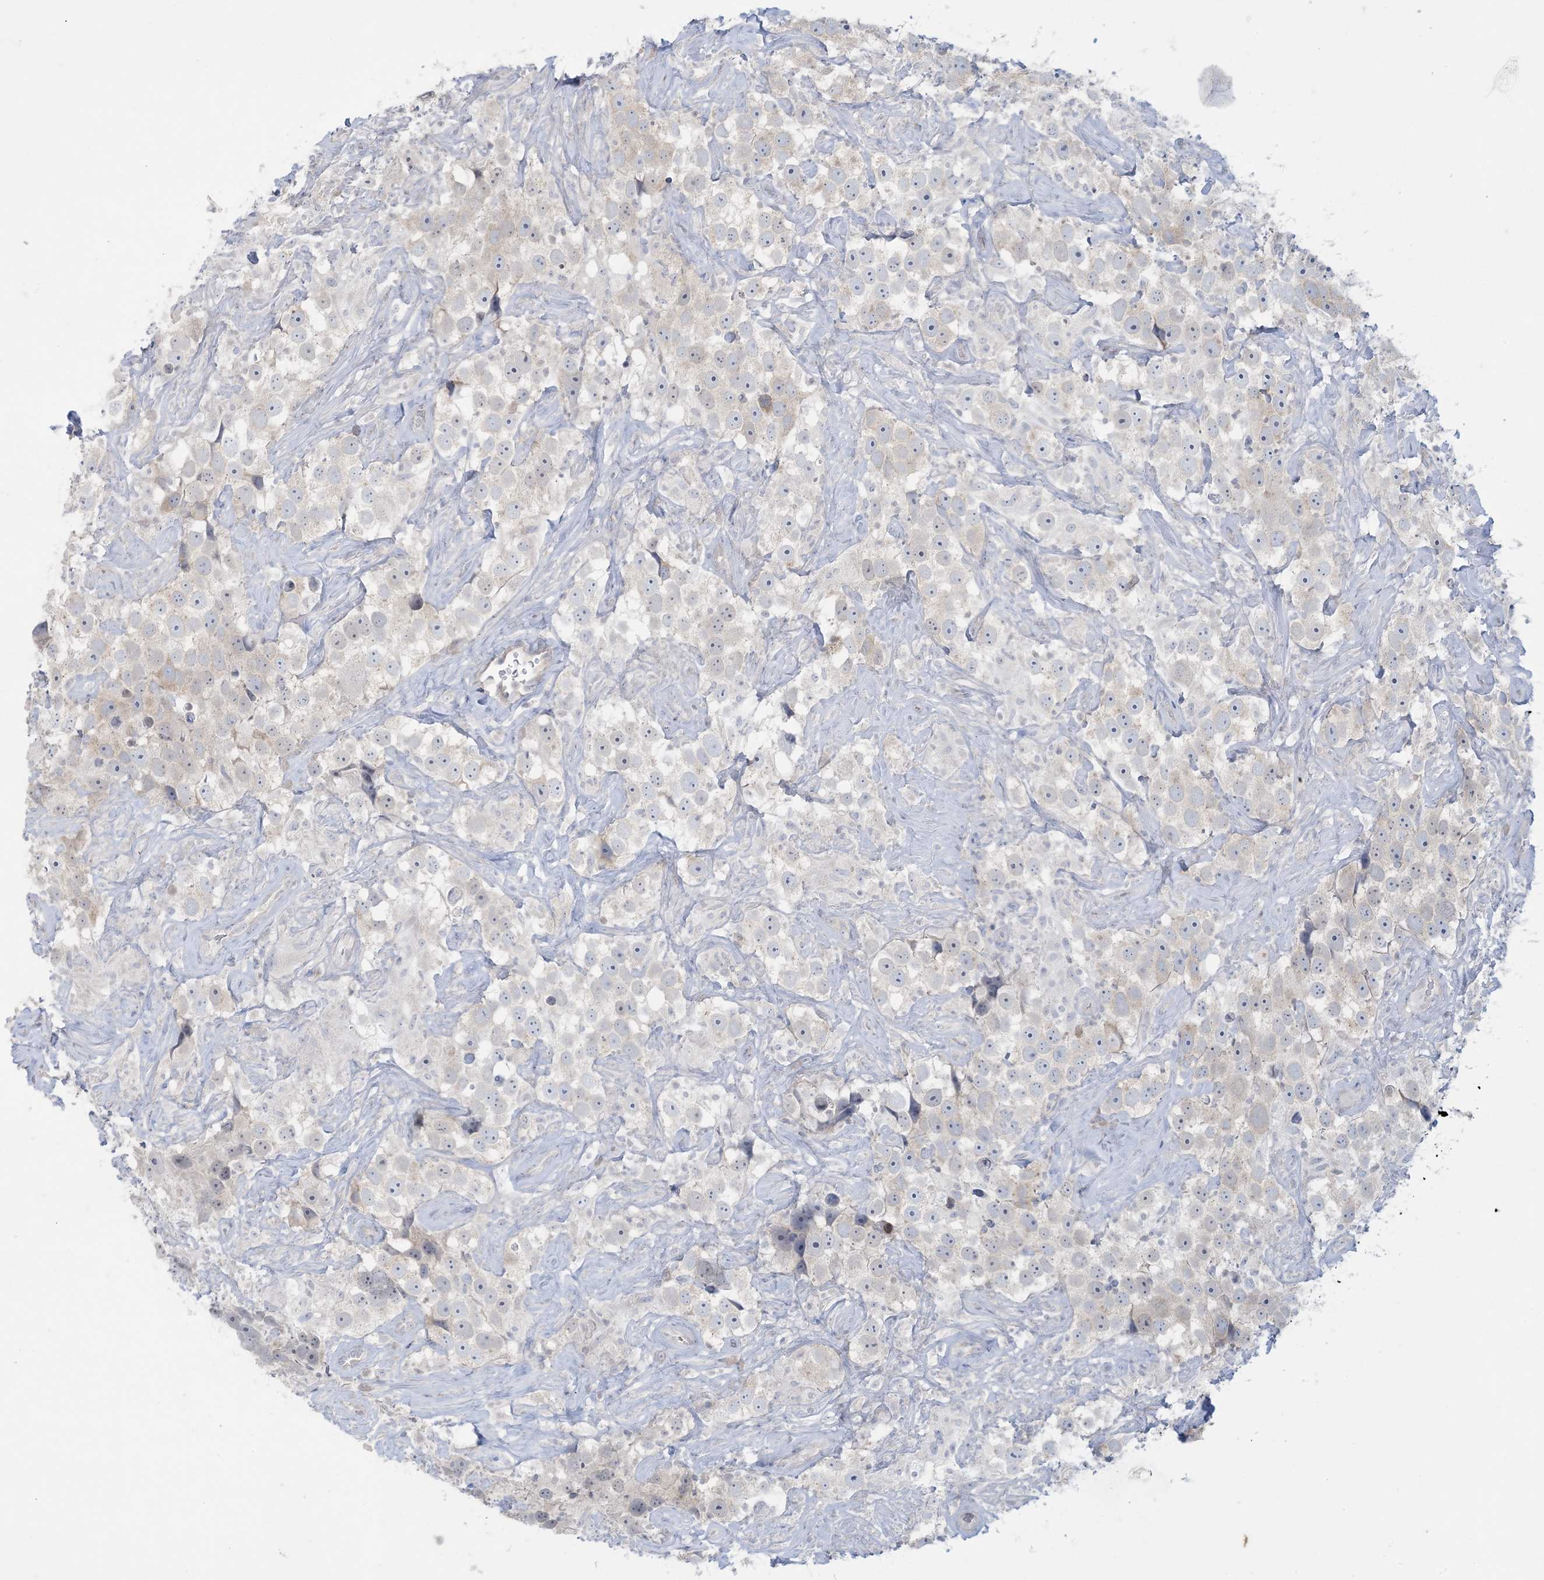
{"staining": {"intensity": "weak", "quantity": "<25%", "location": "cytoplasmic/membranous"}, "tissue": "testis cancer", "cell_type": "Tumor cells", "image_type": "cancer", "snomed": [{"axis": "morphology", "description": "Seminoma, NOS"}, {"axis": "topography", "description": "Testis"}], "caption": "Immunohistochemistry (IHC) photomicrograph of neoplastic tissue: human testis seminoma stained with DAB (3,3'-diaminobenzidine) exhibits no significant protein staining in tumor cells.", "gene": "KIF3A", "patient": {"sex": "male", "age": 49}}